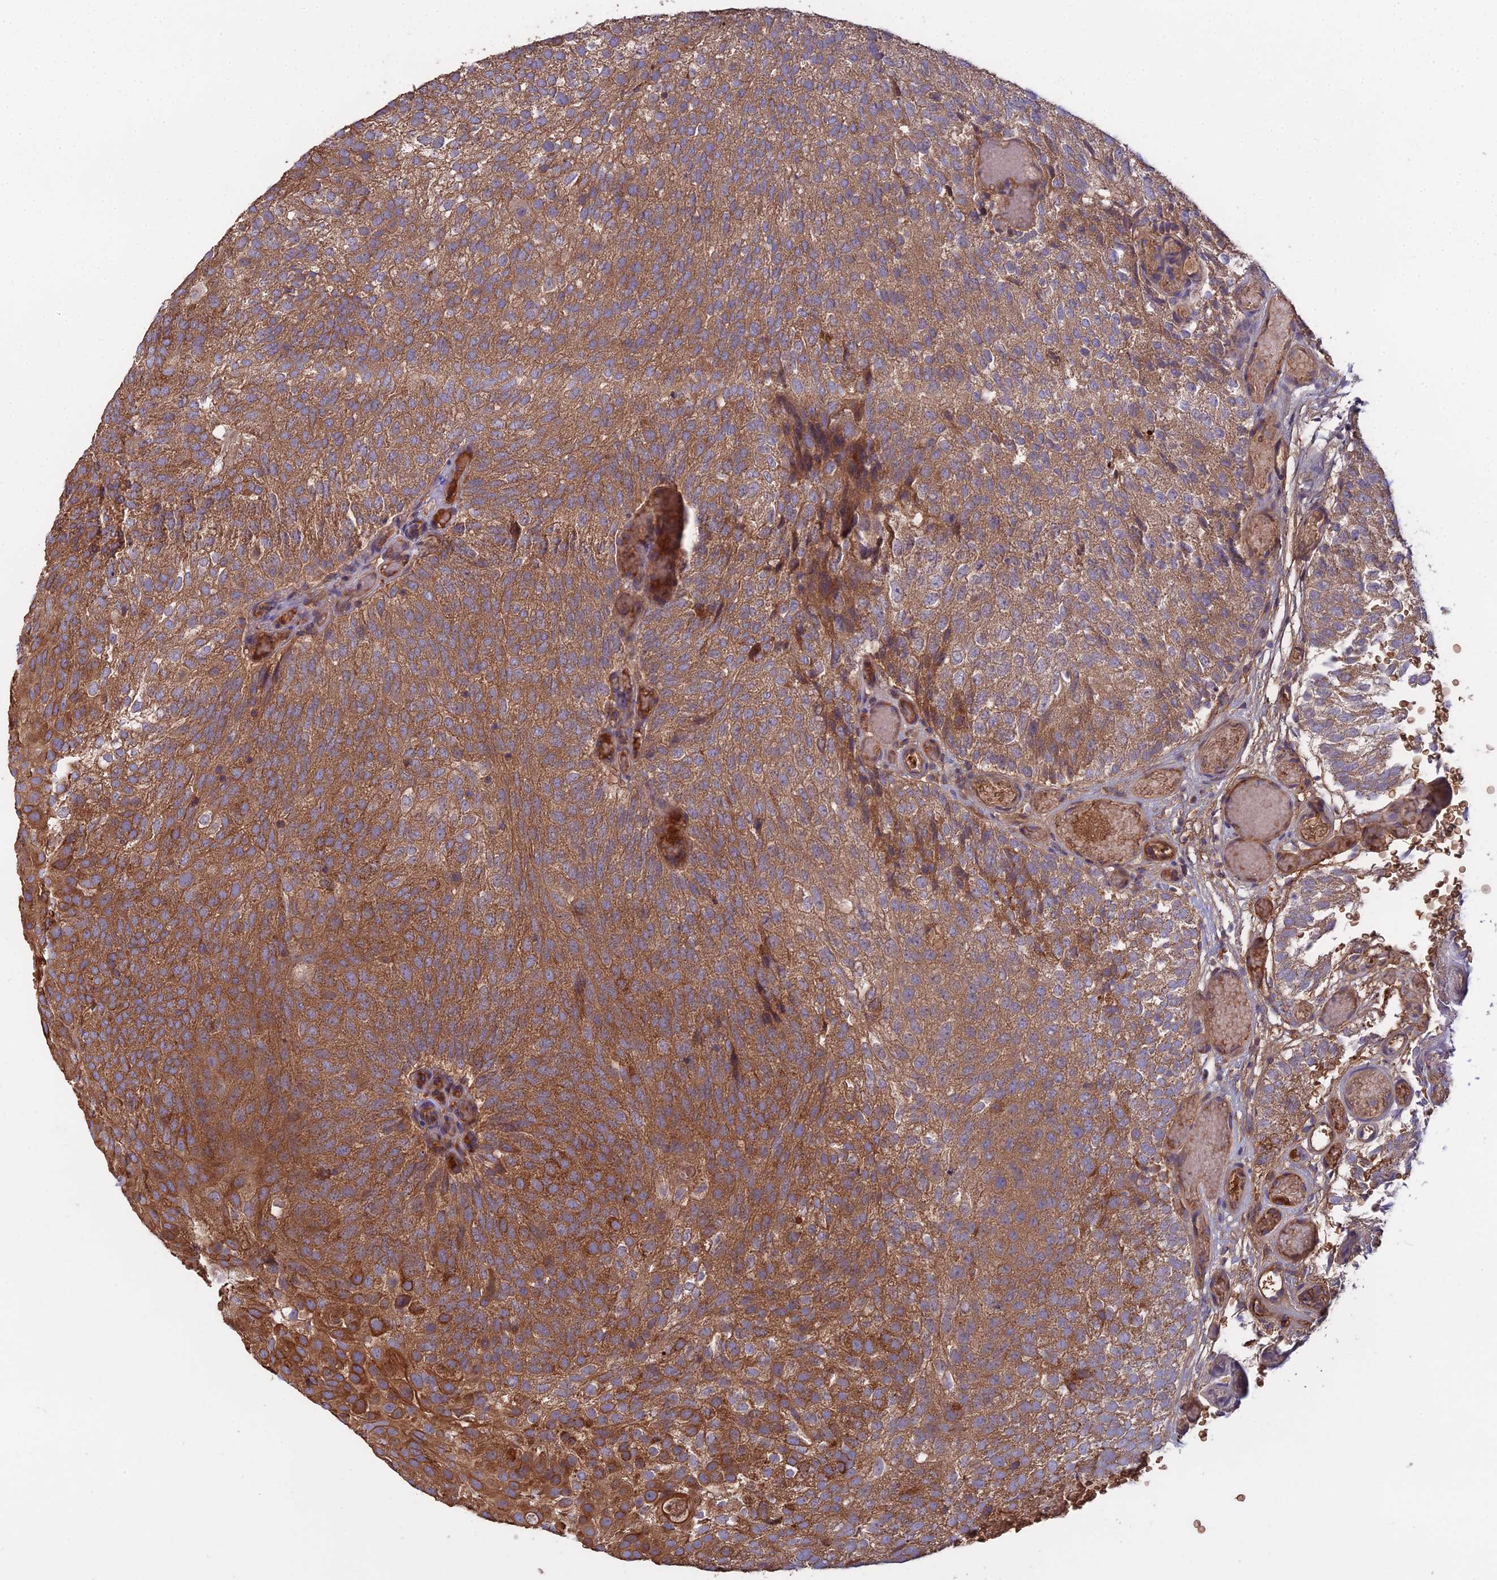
{"staining": {"intensity": "moderate", "quantity": ">75%", "location": "cytoplasmic/membranous"}, "tissue": "urothelial cancer", "cell_type": "Tumor cells", "image_type": "cancer", "snomed": [{"axis": "morphology", "description": "Urothelial carcinoma, Low grade"}, {"axis": "topography", "description": "Urinary bladder"}], "caption": "Protein staining of urothelial carcinoma (low-grade) tissue exhibits moderate cytoplasmic/membranous staining in approximately >75% of tumor cells.", "gene": "GALR2", "patient": {"sex": "male", "age": 78}}